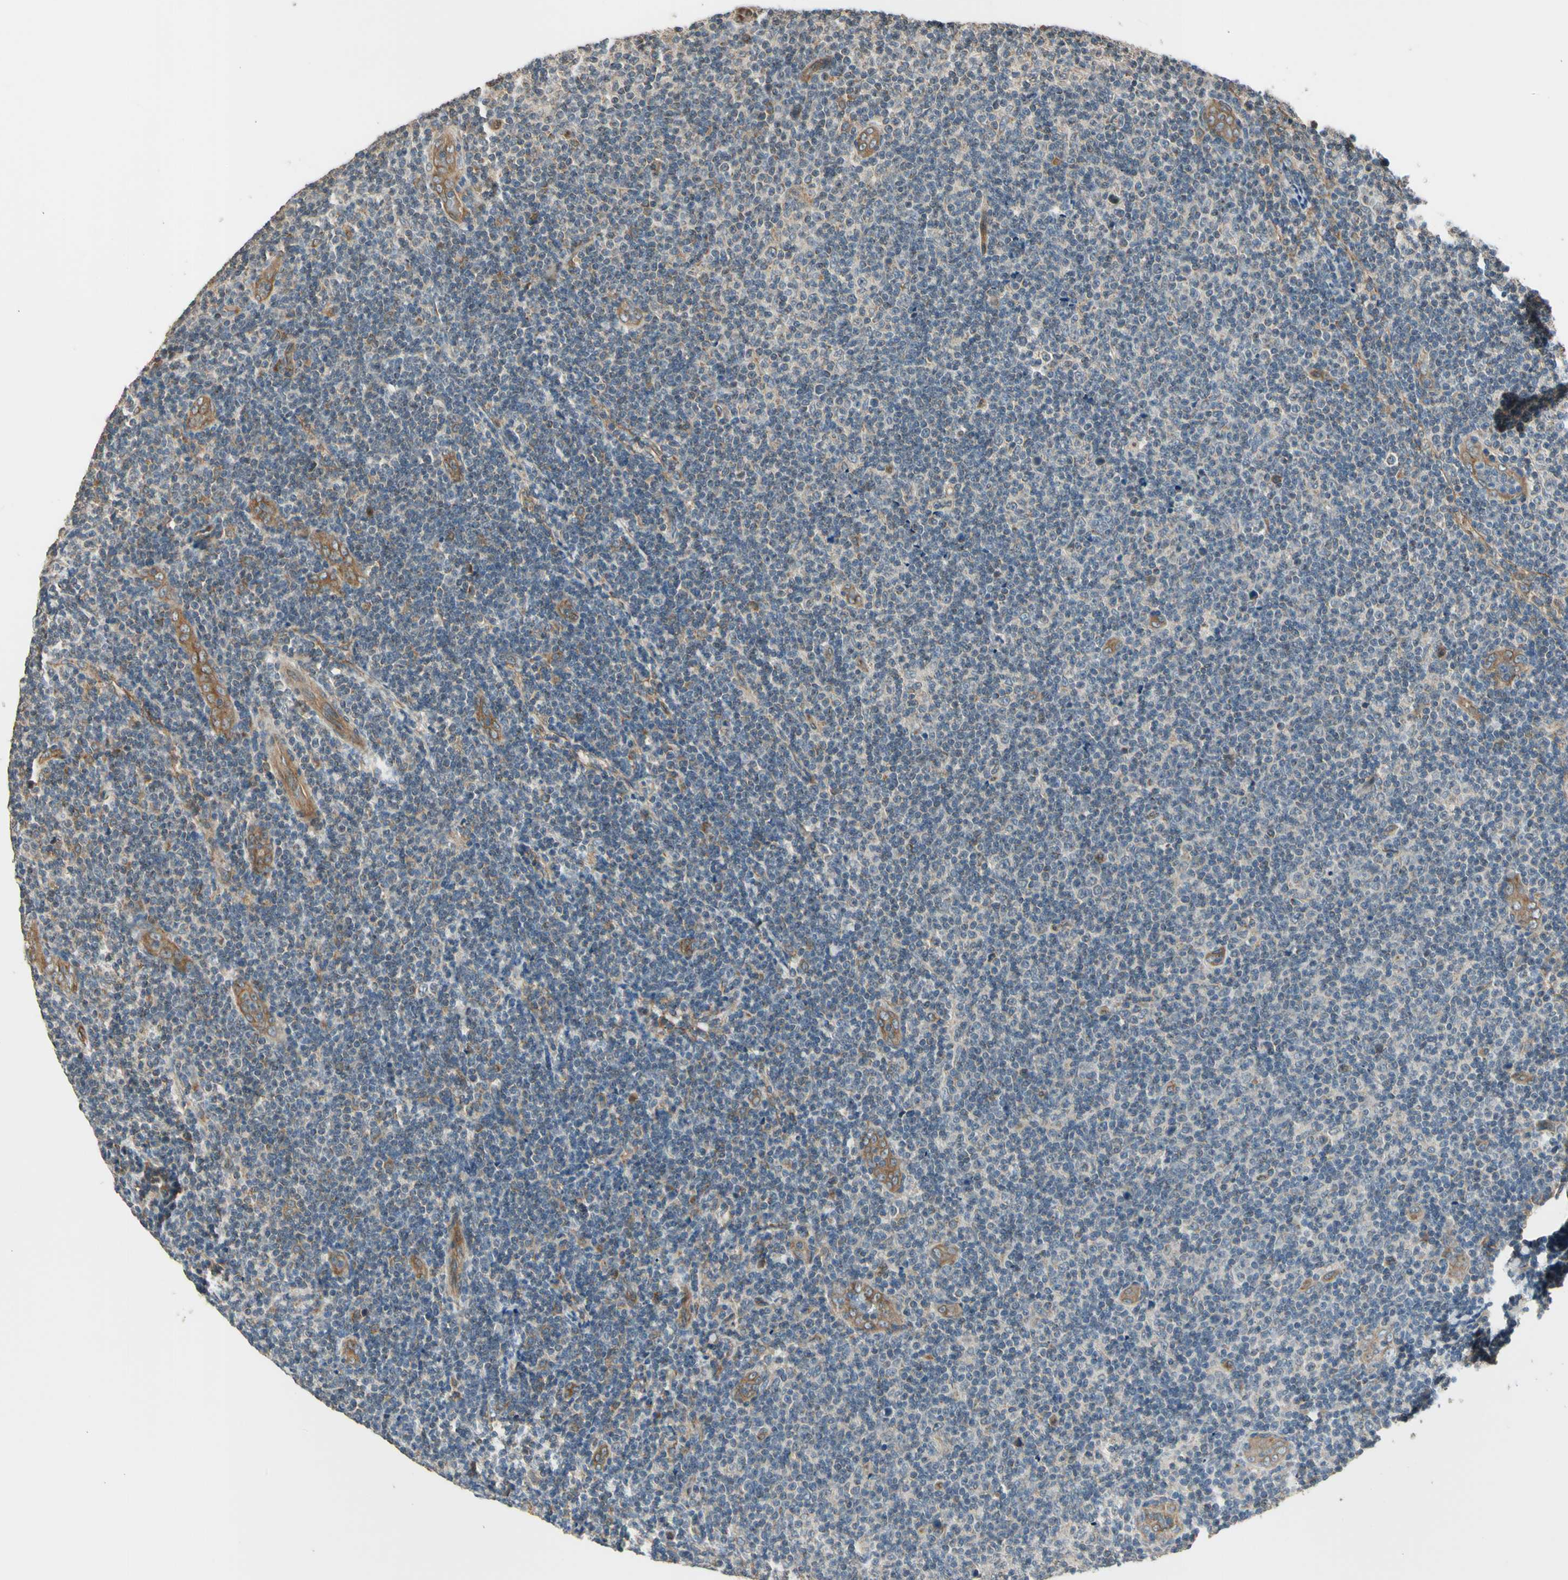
{"staining": {"intensity": "negative", "quantity": "none", "location": "none"}, "tissue": "lymphoma", "cell_type": "Tumor cells", "image_type": "cancer", "snomed": [{"axis": "morphology", "description": "Malignant lymphoma, non-Hodgkin's type, Low grade"}, {"axis": "topography", "description": "Lymph node"}], "caption": "This is an IHC image of human low-grade malignant lymphoma, non-Hodgkin's type. There is no positivity in tumor cells.", "gene": "EFNB2", "patient": {"sex": "male", "age": 83}}